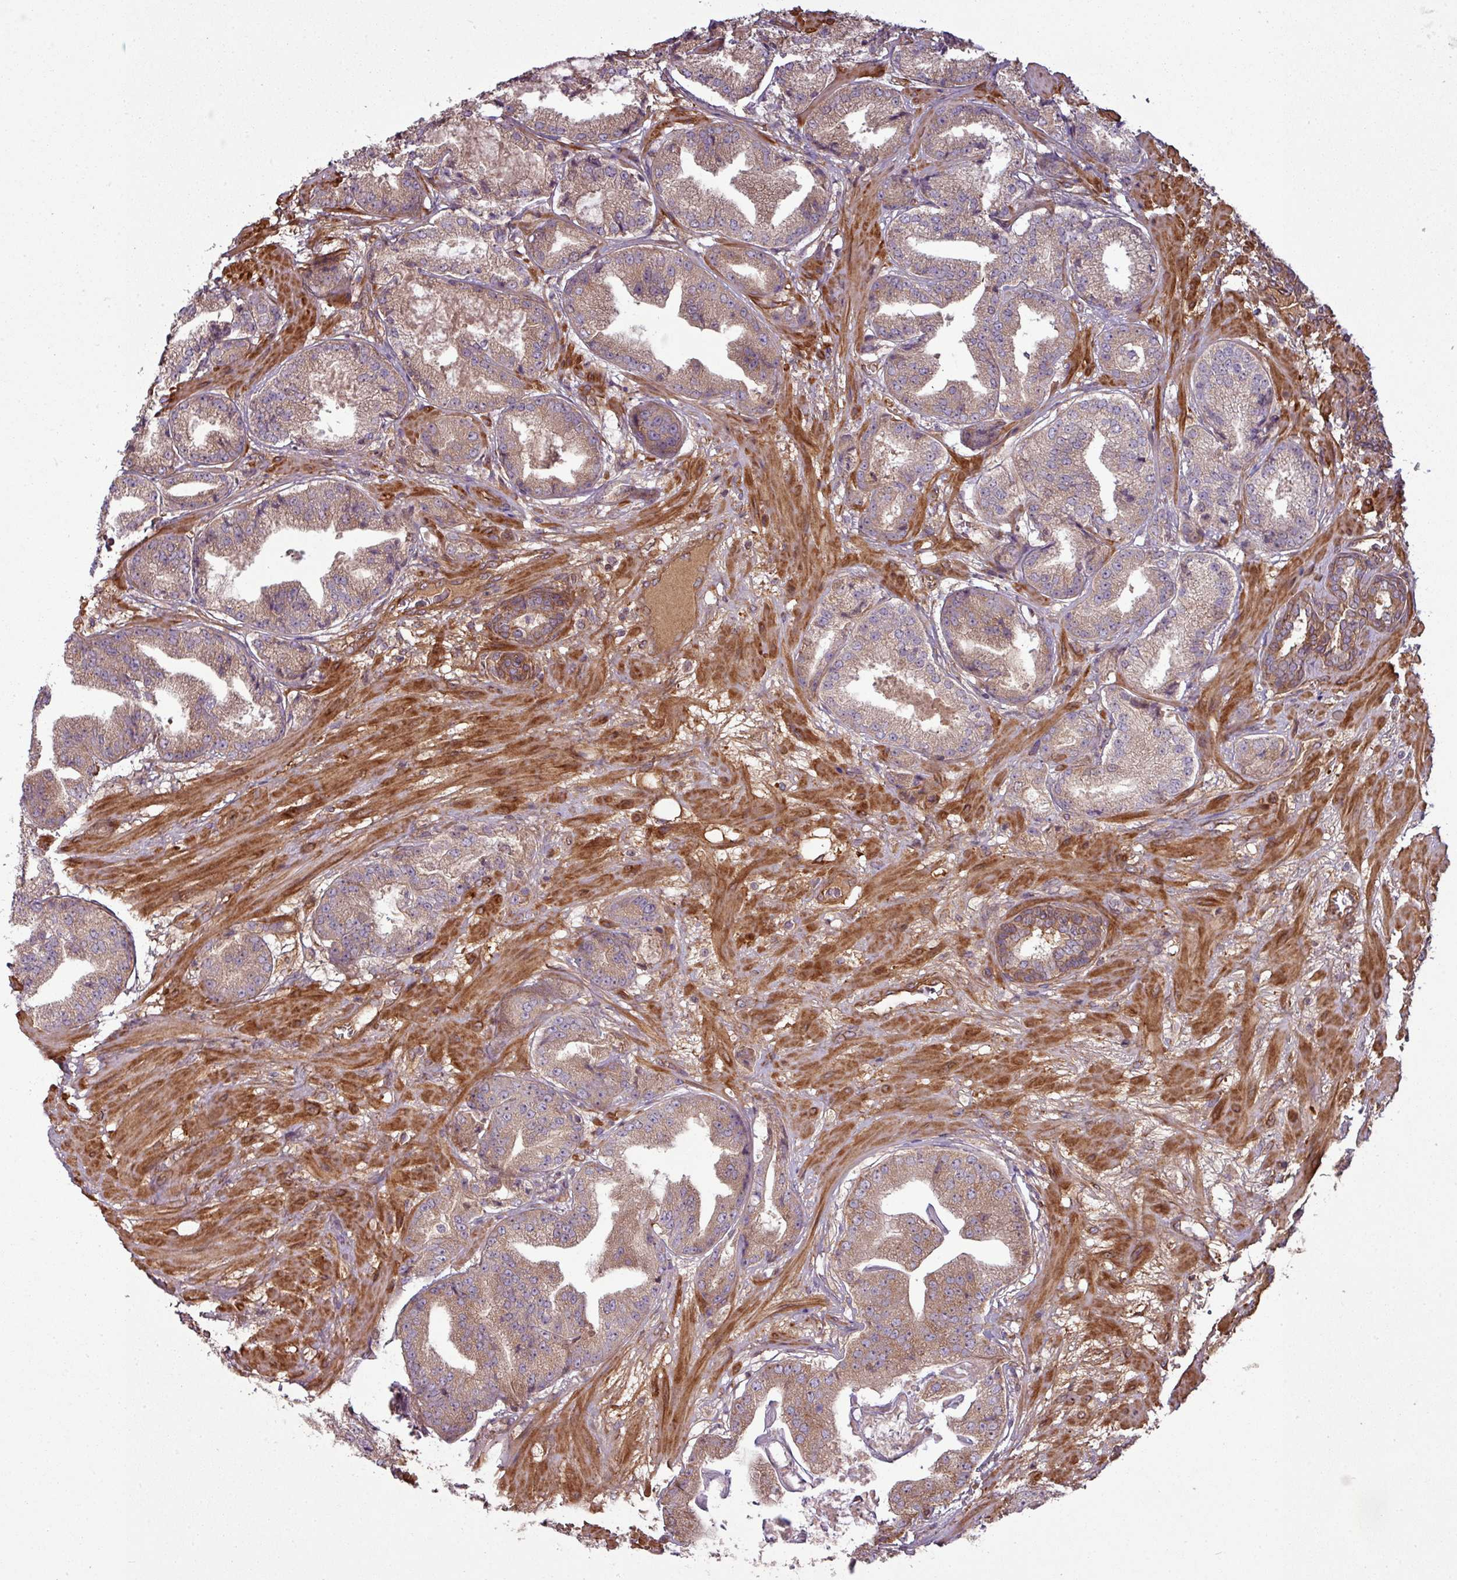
{"staining": {"intensity": "weak", "quantity": ">75%", "location": "cytoplasmic/membranous"}, "tissue": "prostate cancer", "cell_type": "Tumor cells", "image_type": "cancer", "snomed": [{"axis": "morphology", "description": "Adenocarcinoma, High grade"}, {"axis": "topography", "description": "Prostate"}], "caption": "Prostate cancer stained with a protein marker reveals weak staining in tumor cells.", "gene": "SNRNP25", "patient": {"sex": "male", "age": 63}}